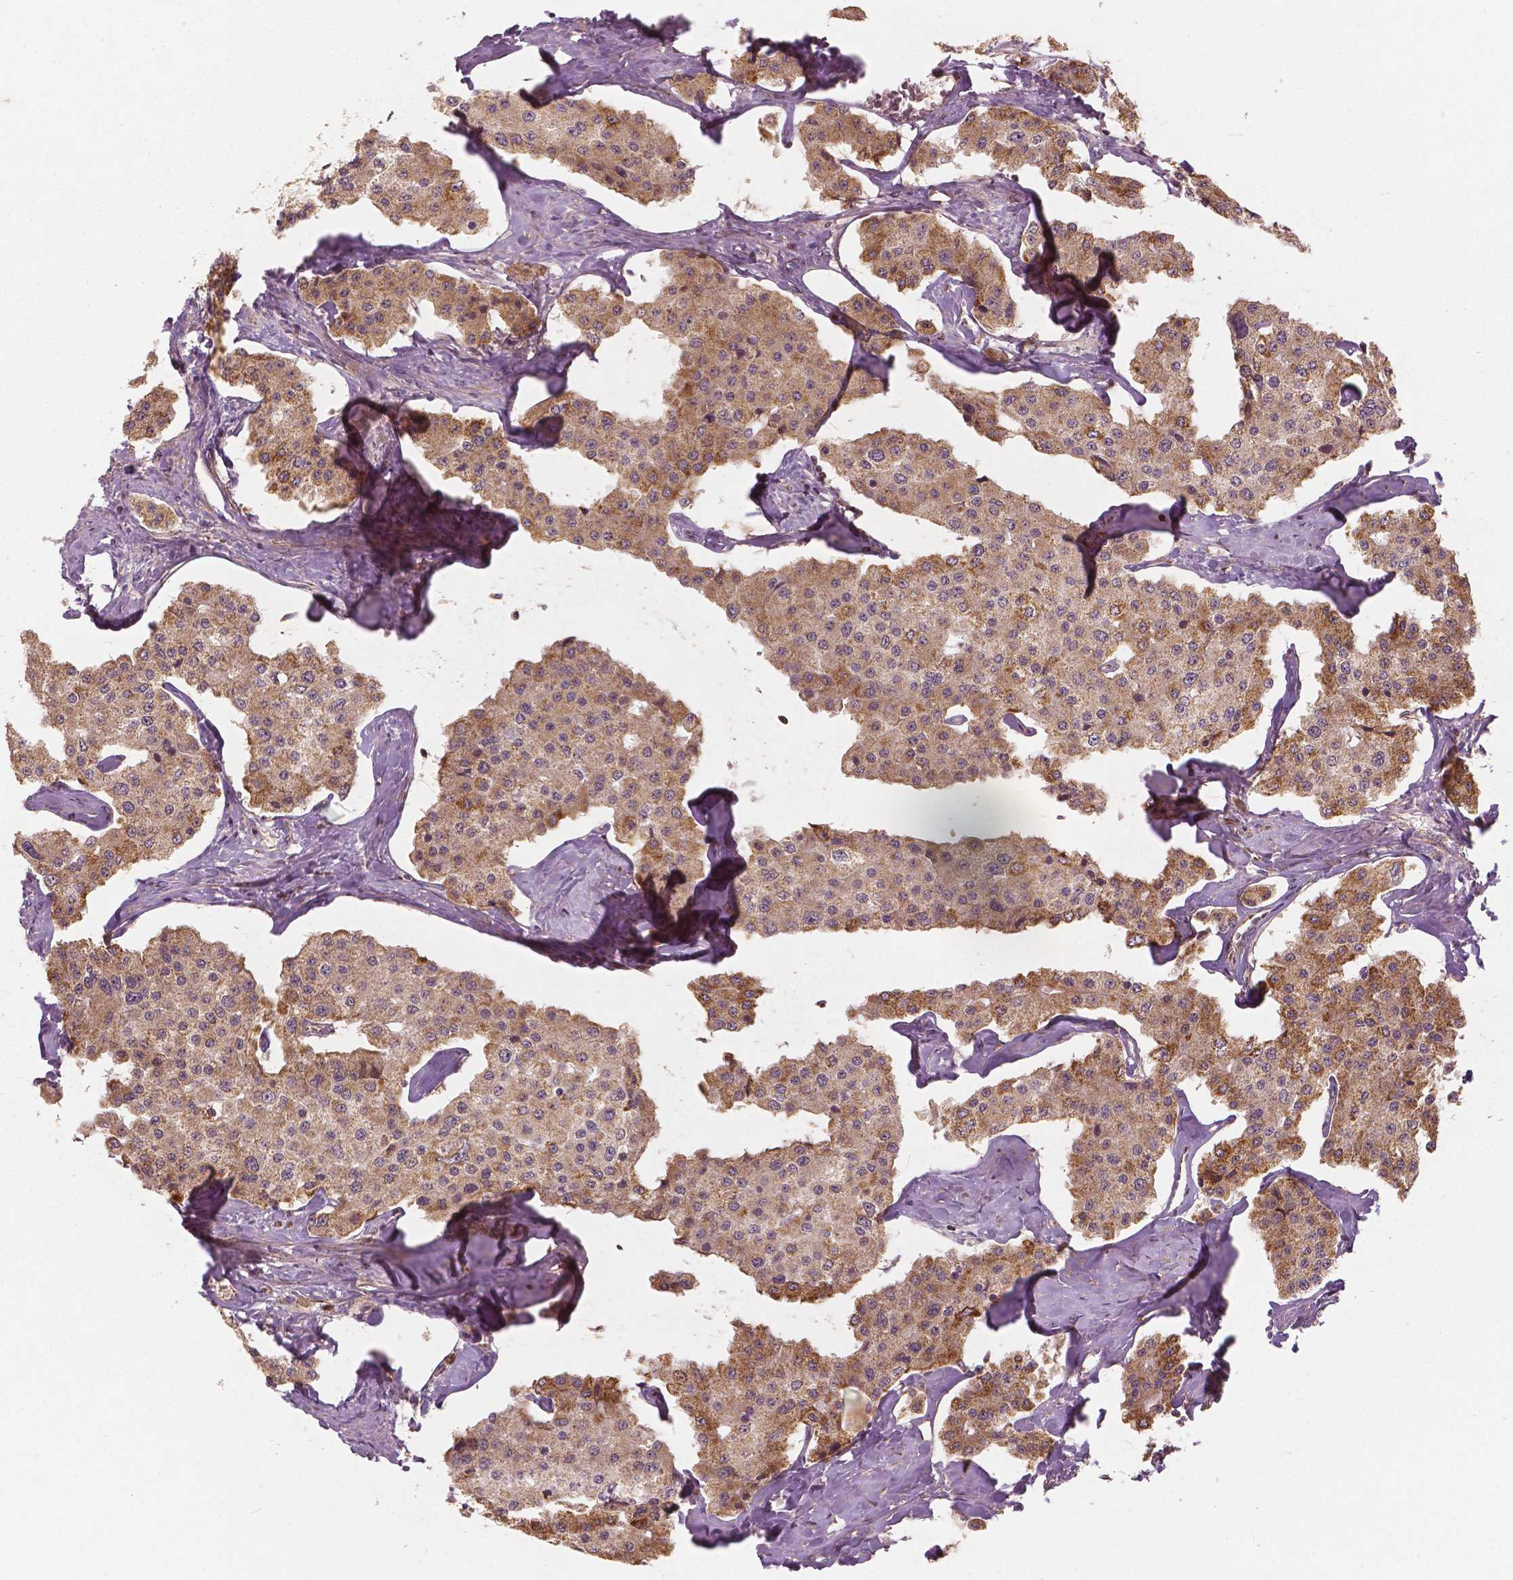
{"staining": {"intensity": "weak", "quantity": ">75%", "location": "cytoplasmic/membranous"}, "tissue": "carcinoid", "cell_type": "Tumor cells", "image_type": "cancer", "snomed": [{"axis": "morphology", "description": "Carcinoid, malignant, NOS"}, {"axis": "topography", "description": "Small intestine"}], "caption": "This micrograph reveals IHC staining of human carcinoid, with low weak cytoplasmic/membranous expression in about >75% of tumor cells.", "gene": "PGAM5", "patient": {"sex": "female", "age": 65}}